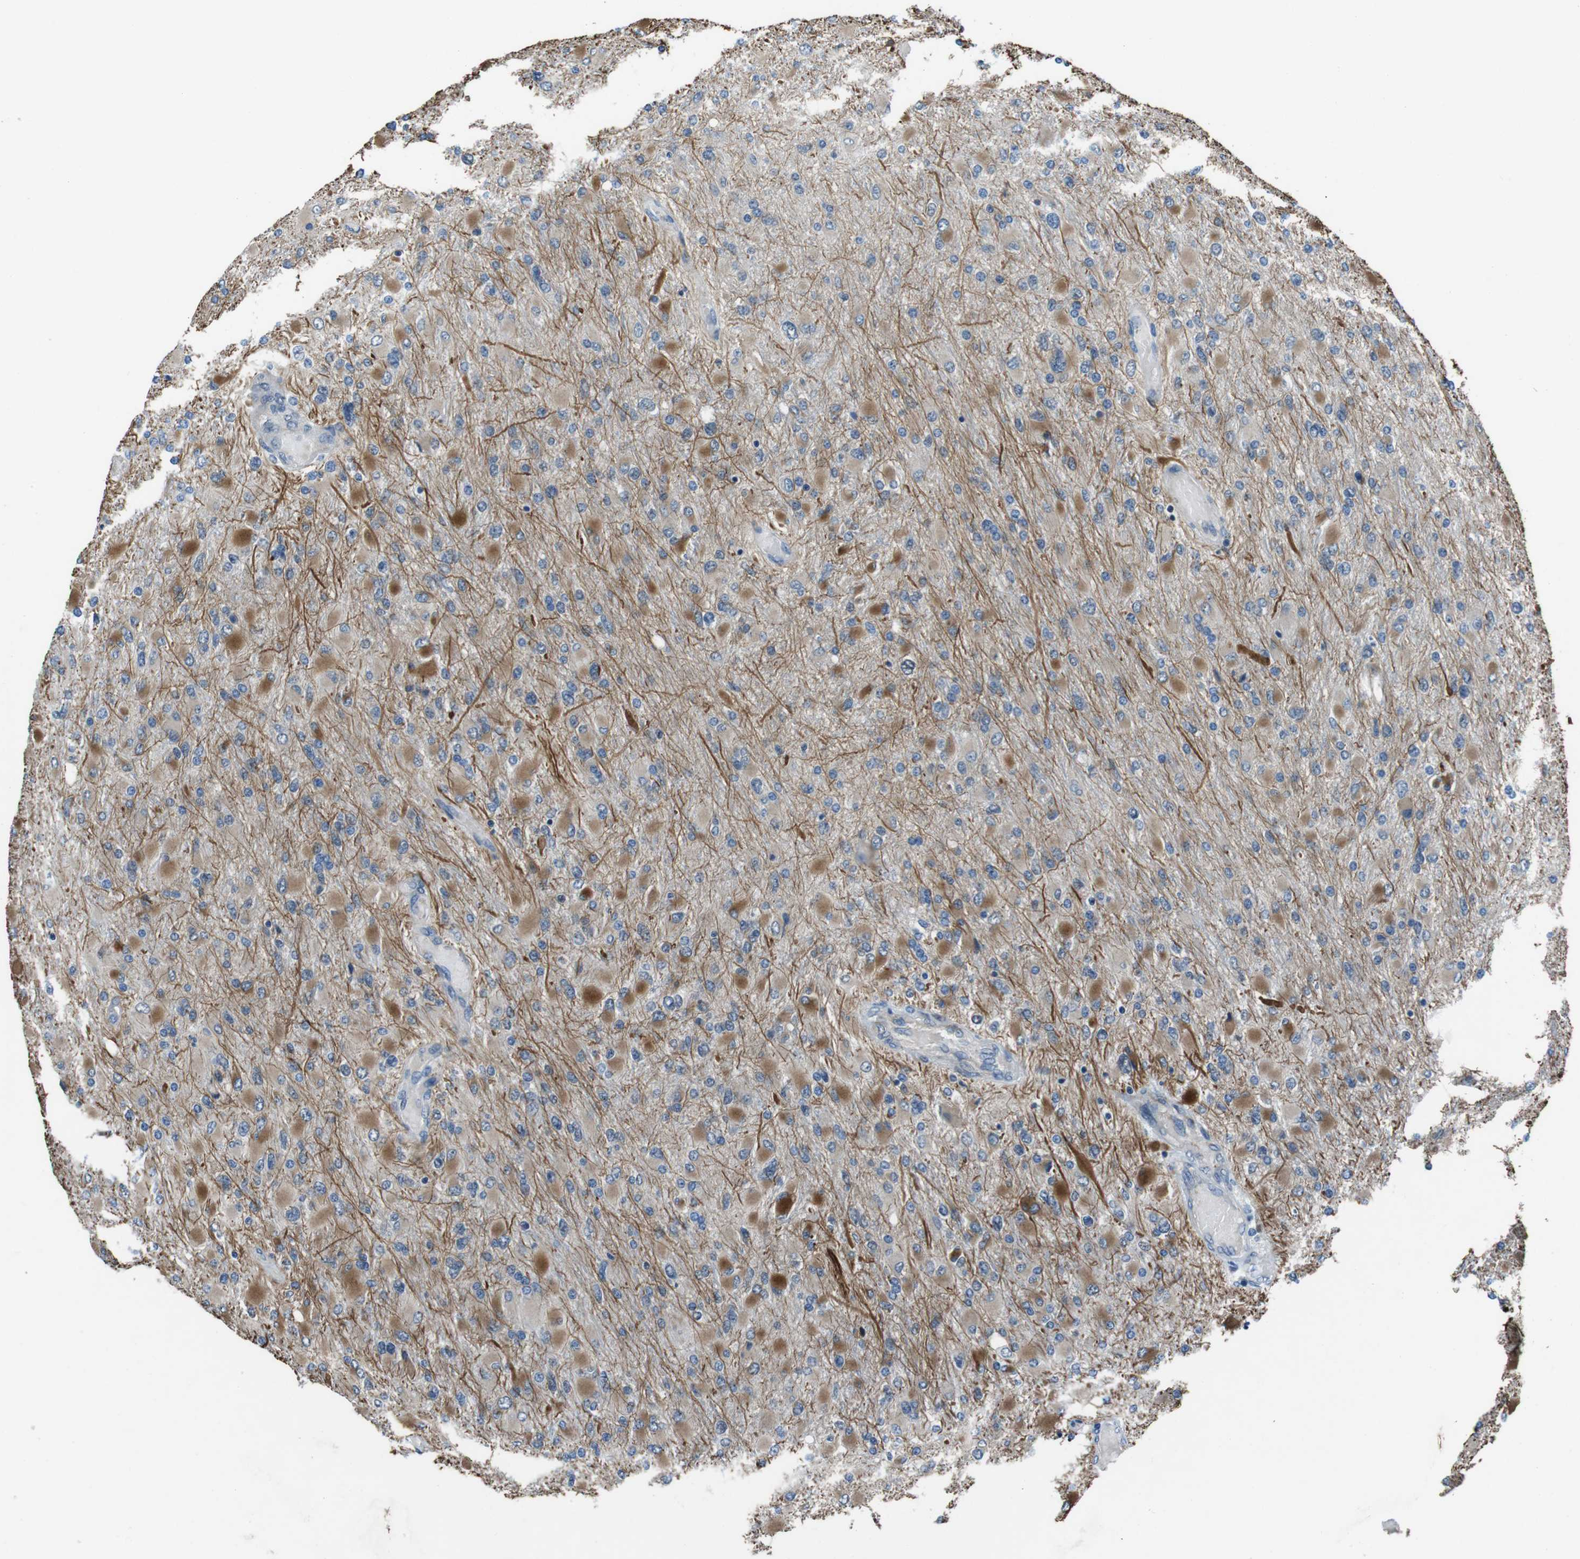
{"staining": {"intensity": "moderate", "quantity": "25%-75%", "location": "cytoplasmic/membranous"}, "tissue": "glioma", "cell_type": "Tumor cells", "image_type": "cancer", "snomed": [{"axis": "morphology", "description": "Glioma, malignant, High grade"}, {"axis": "topography", "description": "Cerebral cortex"}], "caption": "Malignant glioma (high-grade) stained with a brown dye exhibits moderate cytoplasmic/membranous positive expression in about 25%-75% of tumor cells.", "gene": "LRRC49", "patient": {"sex": "female", "age": 36}}